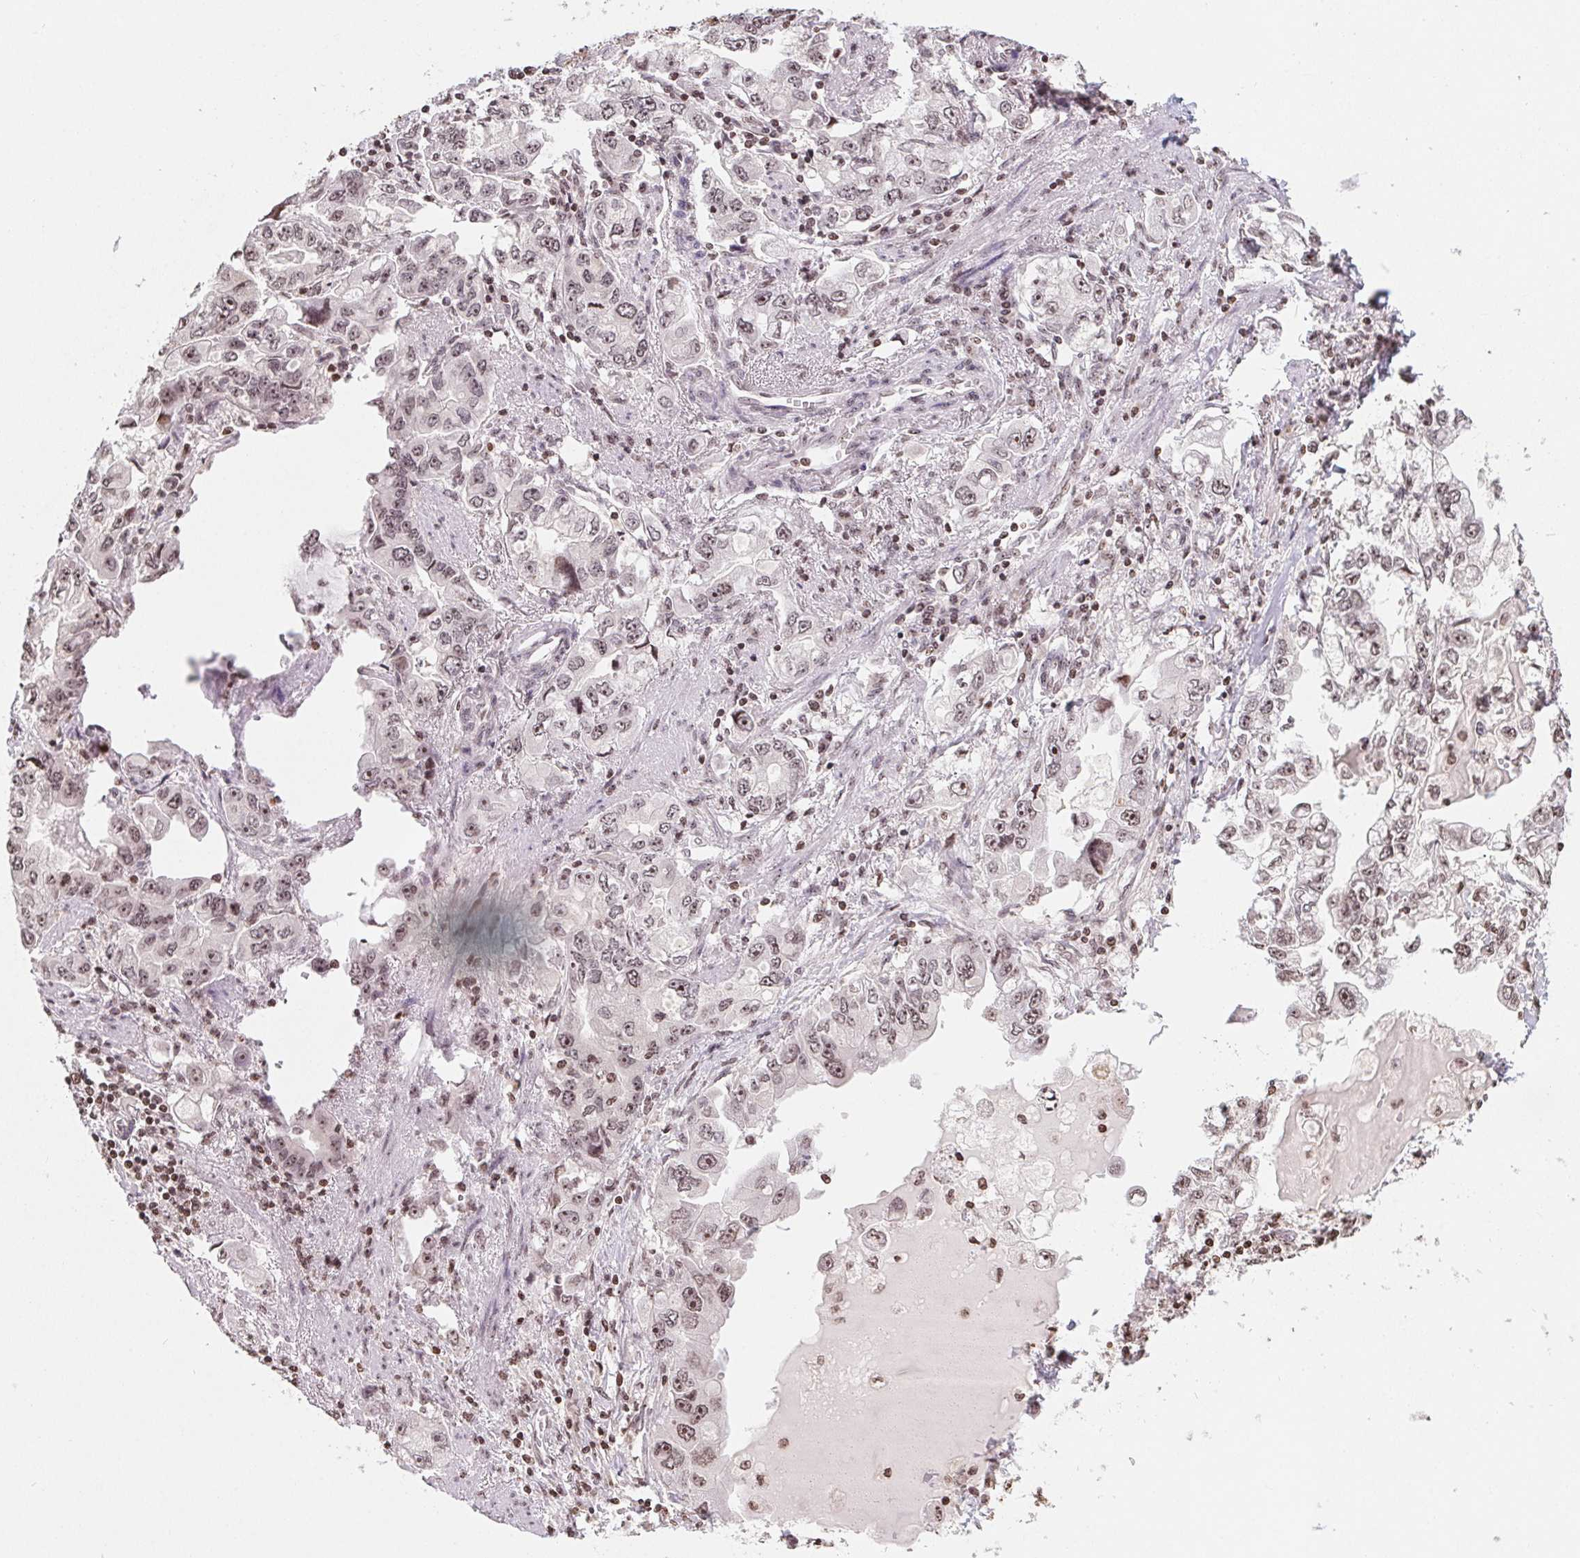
{"staining": {"intensity": "weak", "quantity": "25%-75%", "location": "nuclear"}, "tissue": "stomach cancer", "cell_type": "Tumor cells", "image_type": "cancer", "snomed": [{"axis": "morphology", "description": "Adenocarcinoma, NOS"}, {"axis": "topography", "description": "Stomach, lower"}], "caption": "Immunohistochemistry of human adenocarcinoma (stomach) displays low levels of weak nuclear staining in approximately 25%-75% of tumor cells.", "gene": "RNF181", "patient": {"sex": "female", "age": 93}}